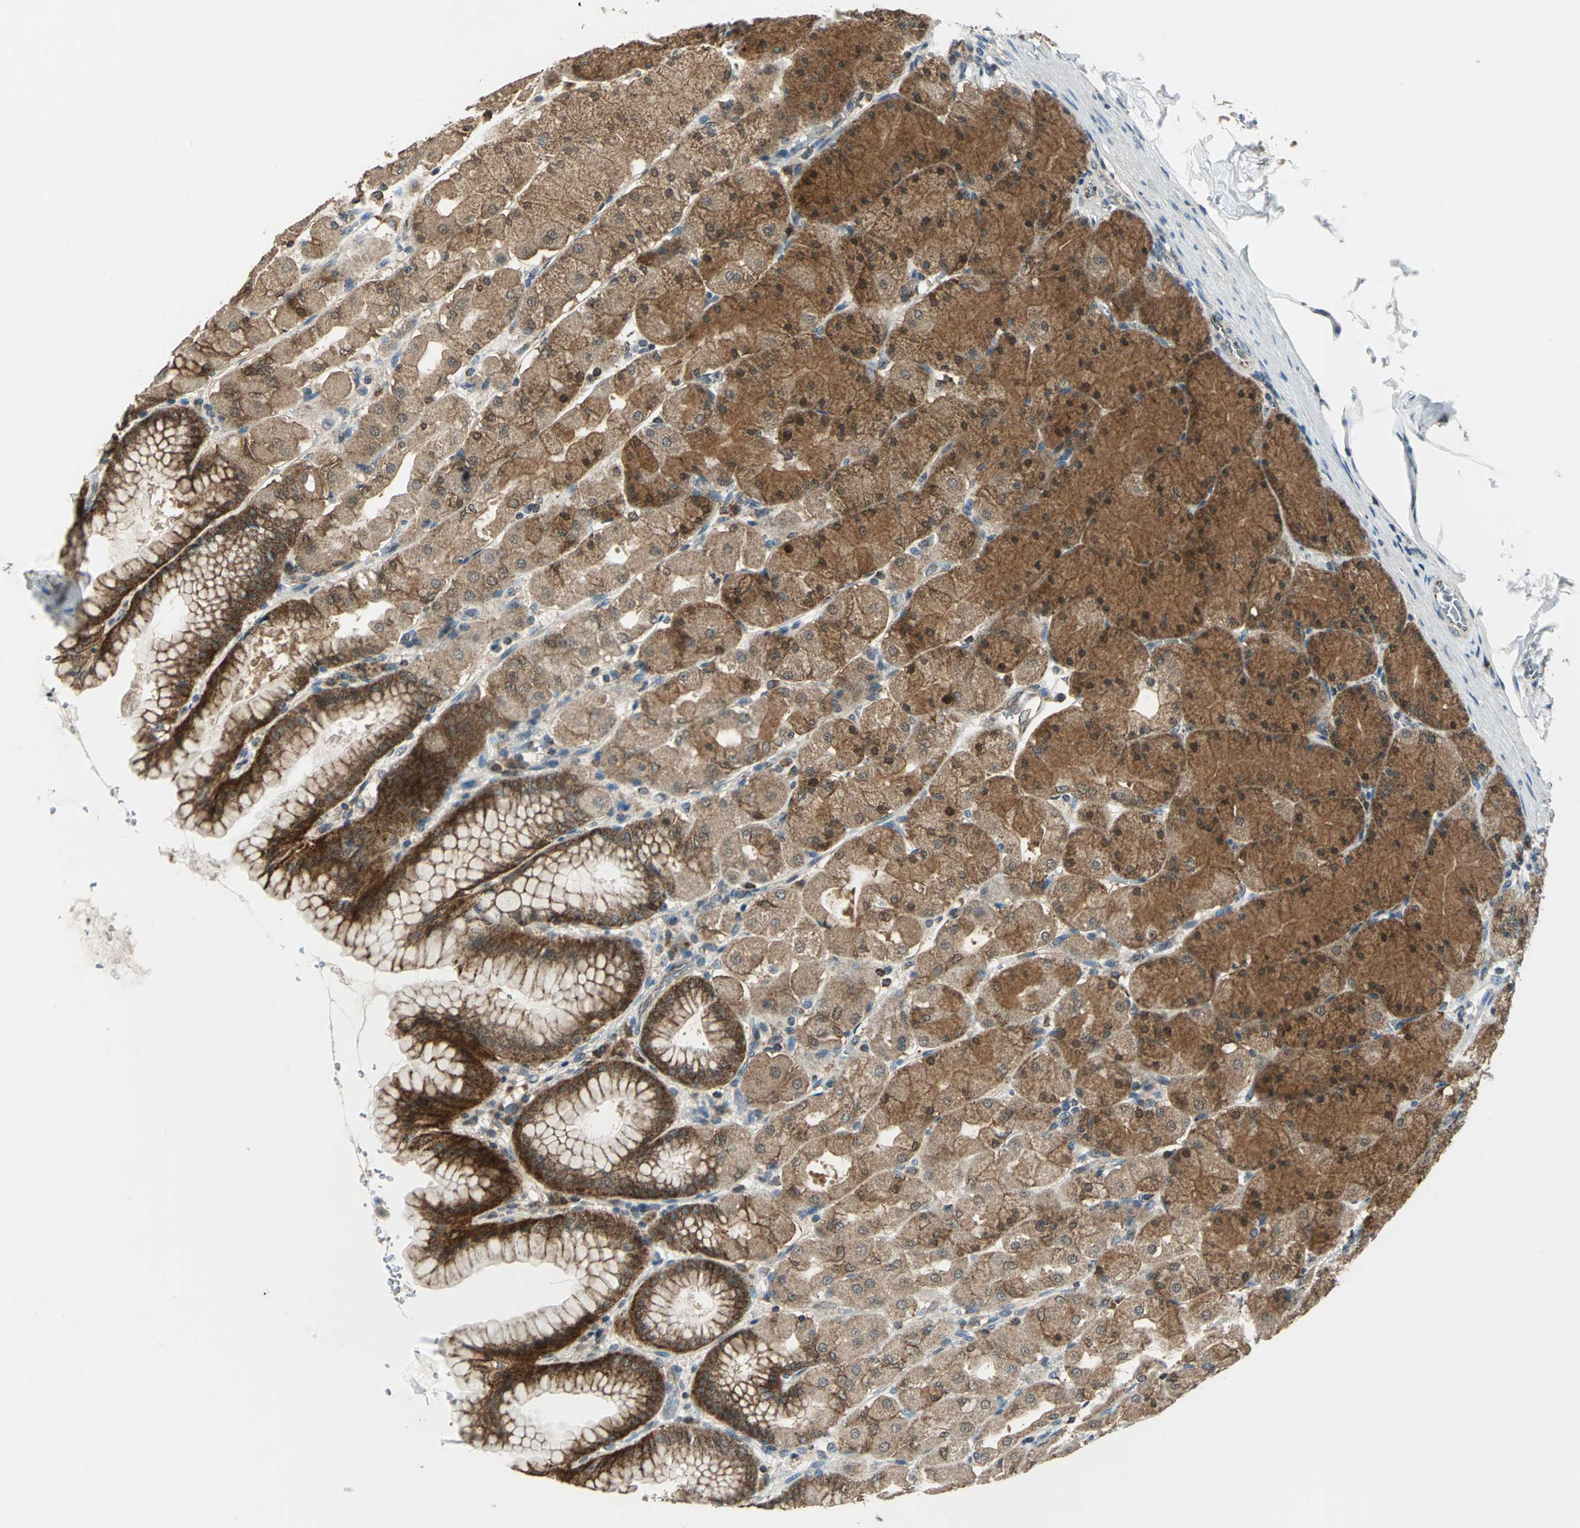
{"staining": {"intensity": "strong", "quantity": ">75%", "location": "cytoplasmic/membranous"}, "tissue": "stomach", "cell_type": "Glandular cells", "image_type": "normal", "snomed": [{"axis": "morphology", "description": "Normal tissue, NOS"}, {"axis": "topography", "description": "Stomach, upper"}], "caption": "Stomach was stained to show a protein in brown. There is high levels of strong cytoplasmic/membranous expression in approximately >75% of glandular cells. (Stains: DAB in brown, nuclei in blue, Microscopy: brightfield microscopy at high magnification).", "gene": "NUDT2", "patient": {"sex": "female", "age": 56}}